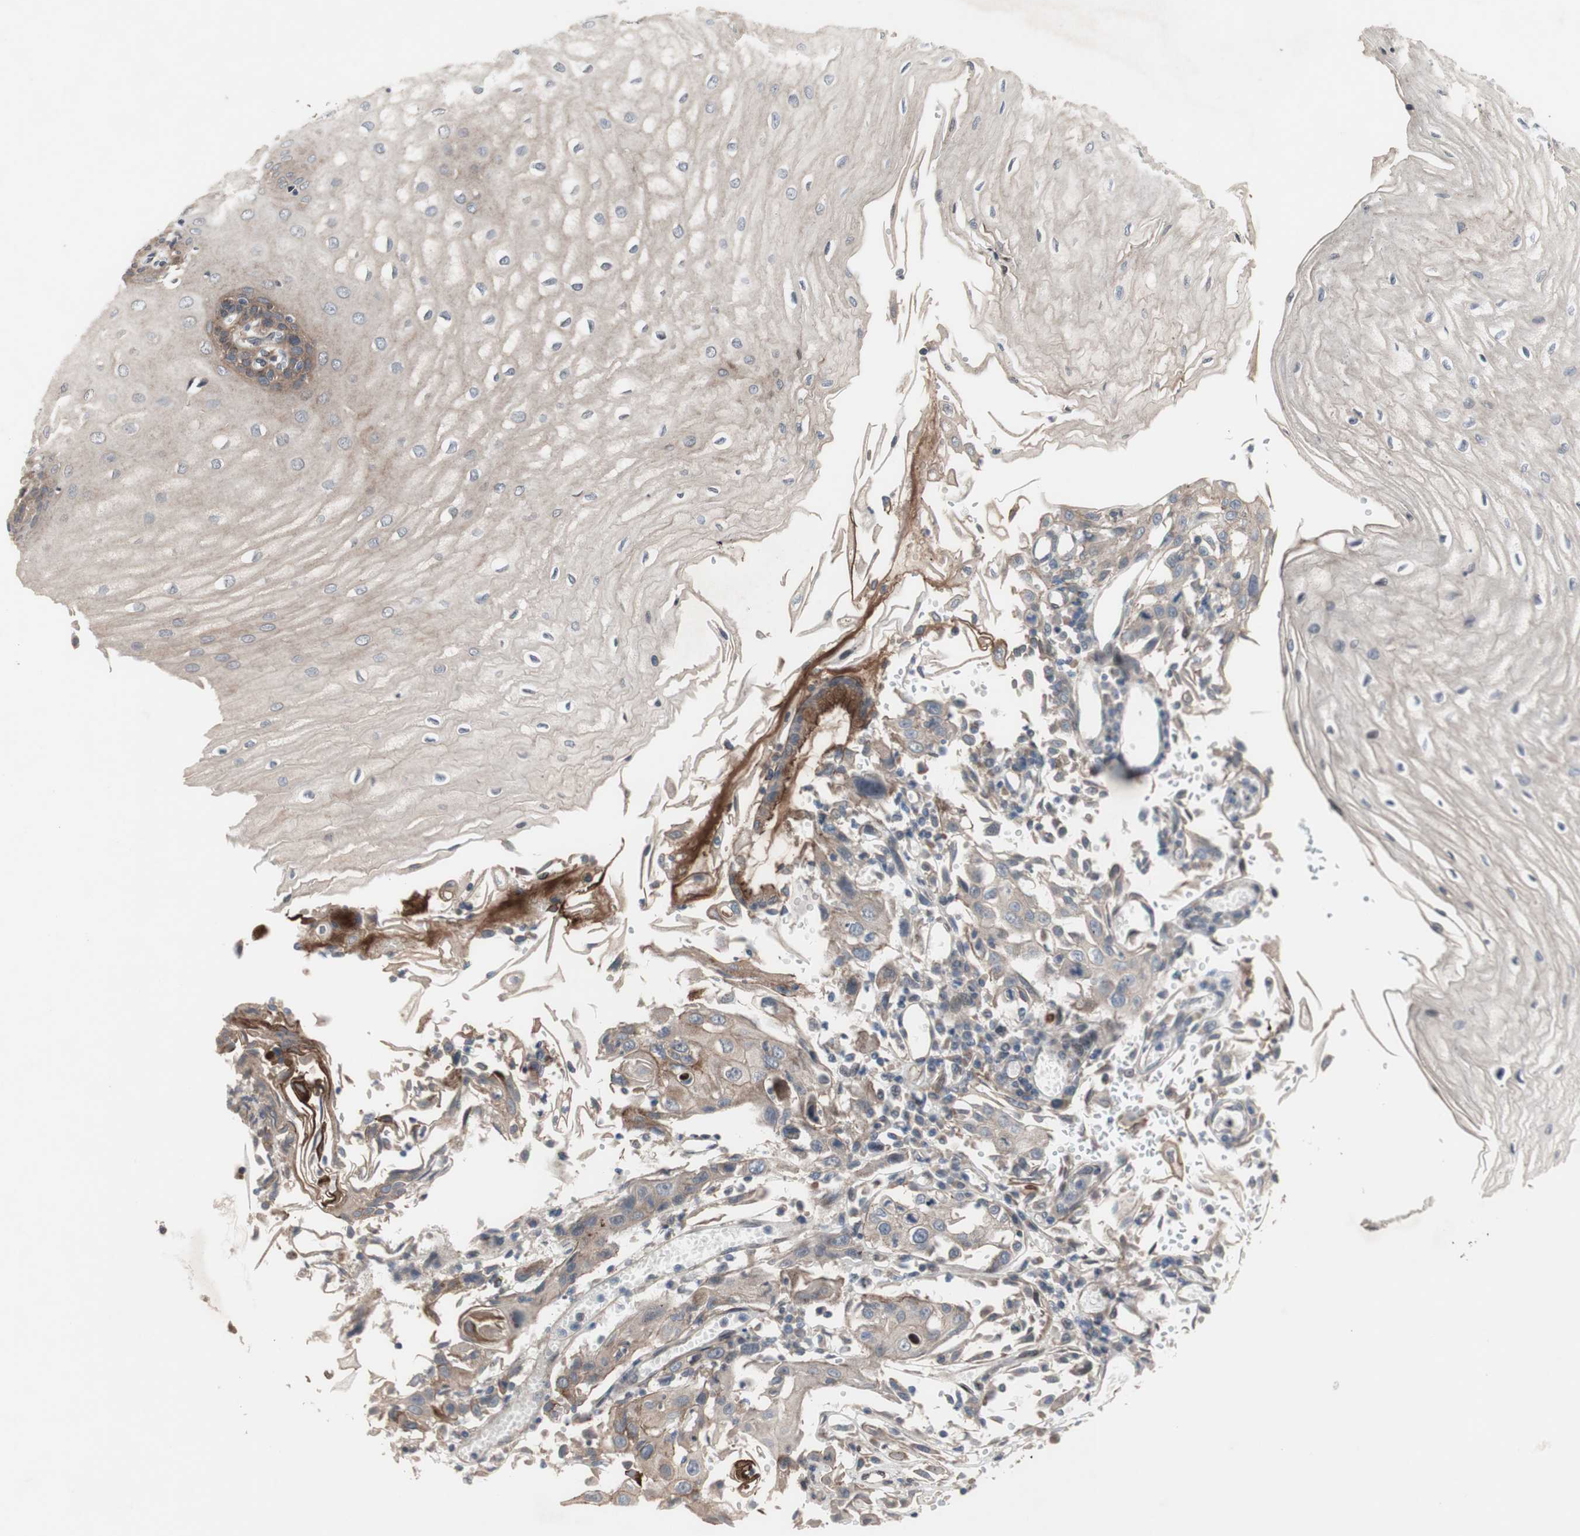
{"staining": {"intensity": "moderate", "quantity": ">75%", "location": "cytoplasmic/membranous"}, "tissue": "esophagus", "cell_type": "Squamous epithelial cells", "image_type": "normal", "snomed": [{"axis": "morphology", "description": "Normal tissue, NOS"}, {"axis": "morphology", "description": "Squamous cell carcinoma, NOS"}, {"axis": "topography", "description": "Esophagus"}], "caption": "Moderate cytoplasmic/membranous expression for a protein is appreciated in about >75% of squamous epithelial cells of benign esophagus using immunohistochemistry.", "gene": "OAZ1", "patient": {"sex": "male", "age": 65}}